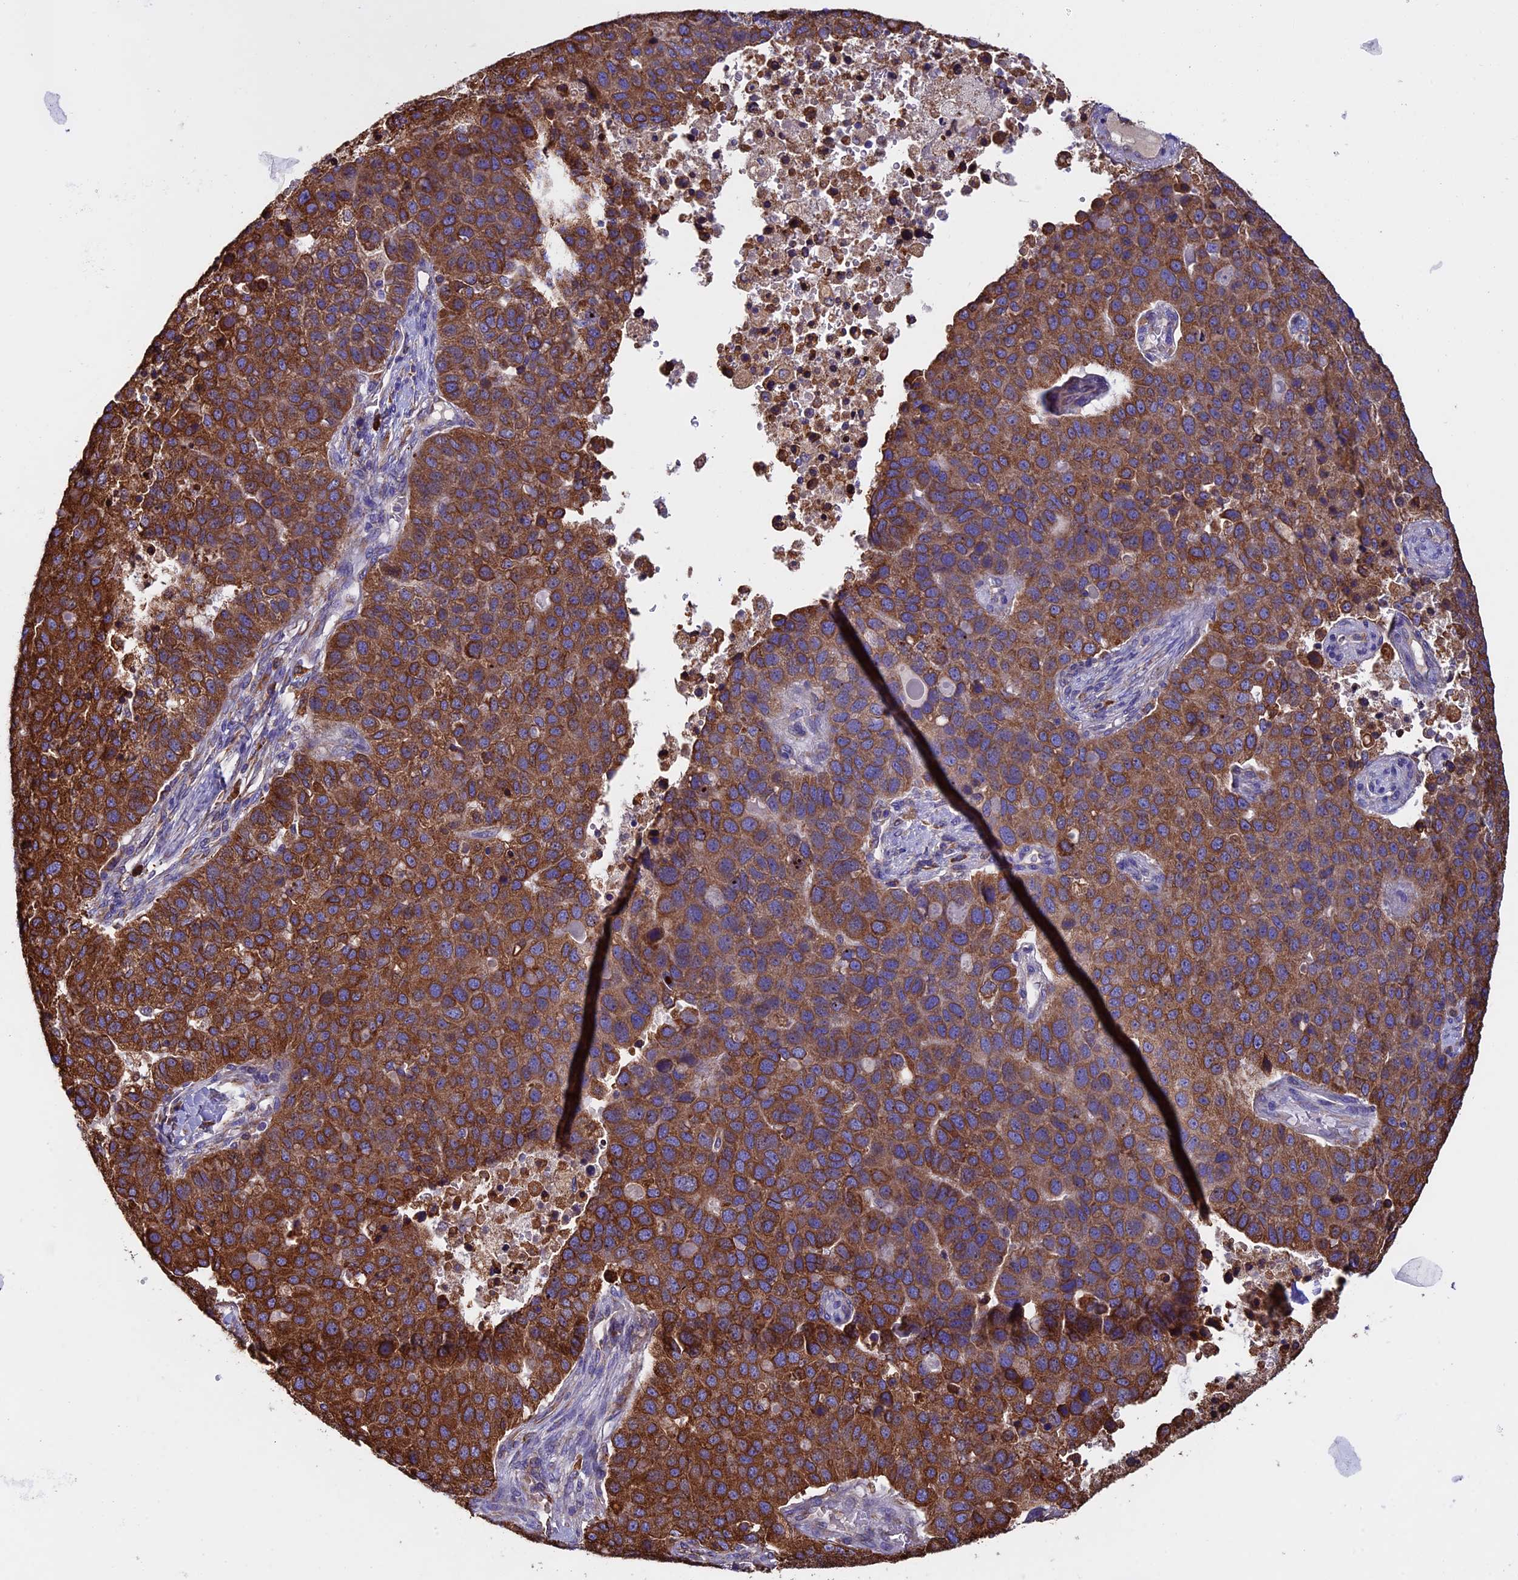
{"staining": {"intensity": "strong", "quantity": ">75%", "location": "cytoplasmic/membranous"}, "tissue": "pancreatic cancer", "cell_type": "Tumor cells", "image_type": "cancer", "snomed": [{"axis": "morphology", "description": "Adenocarcinoma, NOS"}, {"axis": "topography", "description": "Pancreas"}], "caption": "This image displays pancreatic cancer (adenocarcinoma) stained with IHC to label a protein in brown. The cytoplasmic/membranous of tumor cells show strong positivity for the protein. Nuclei are counter-stained blue.", "gene": "BTBD3", "patient": {"sex": "female", "age": 61}}